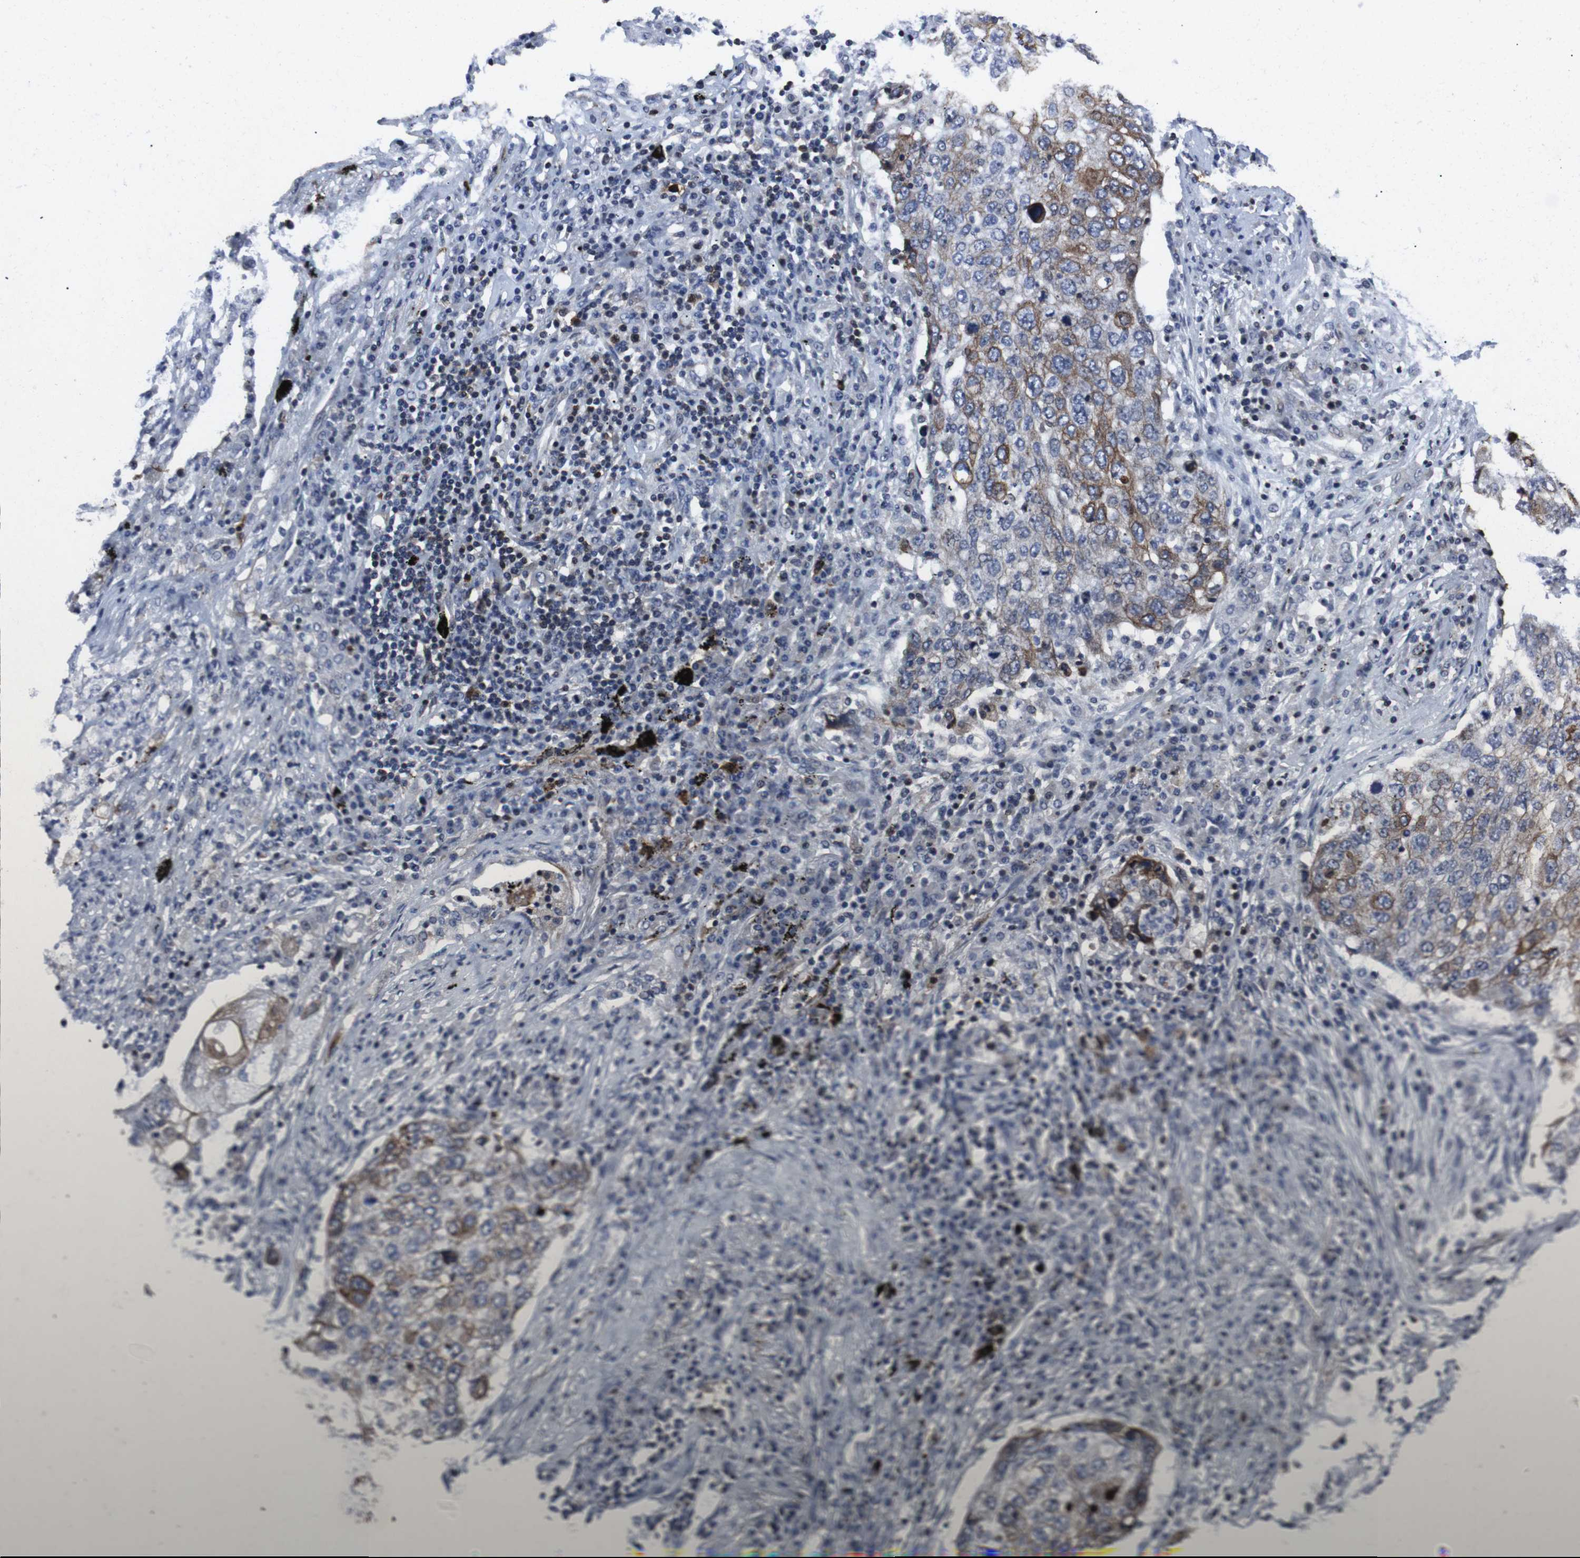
{"staining": {"intensity": "moderate", "quantity": "25%-75%", "location": "cytoplasmic/membranous"}, "tissue": "lung cancer", "cell_type": "Tumor cells", "image_type": "cancer", "snomed": [{"axis": "morphology", "description": "Squamous cell carcinoma, NOS"}, {"axis": "topography", "description": "Lung"}], "caption": "Moderate cytoplasmic/membranous staining for a protein is identified in about 25%-75% of tumor cells of lung squamous cell carcinoma using immunohistochemistry (IHC).", "gene": "STAT4", "patient": {"sex": "female", "age": 63}}